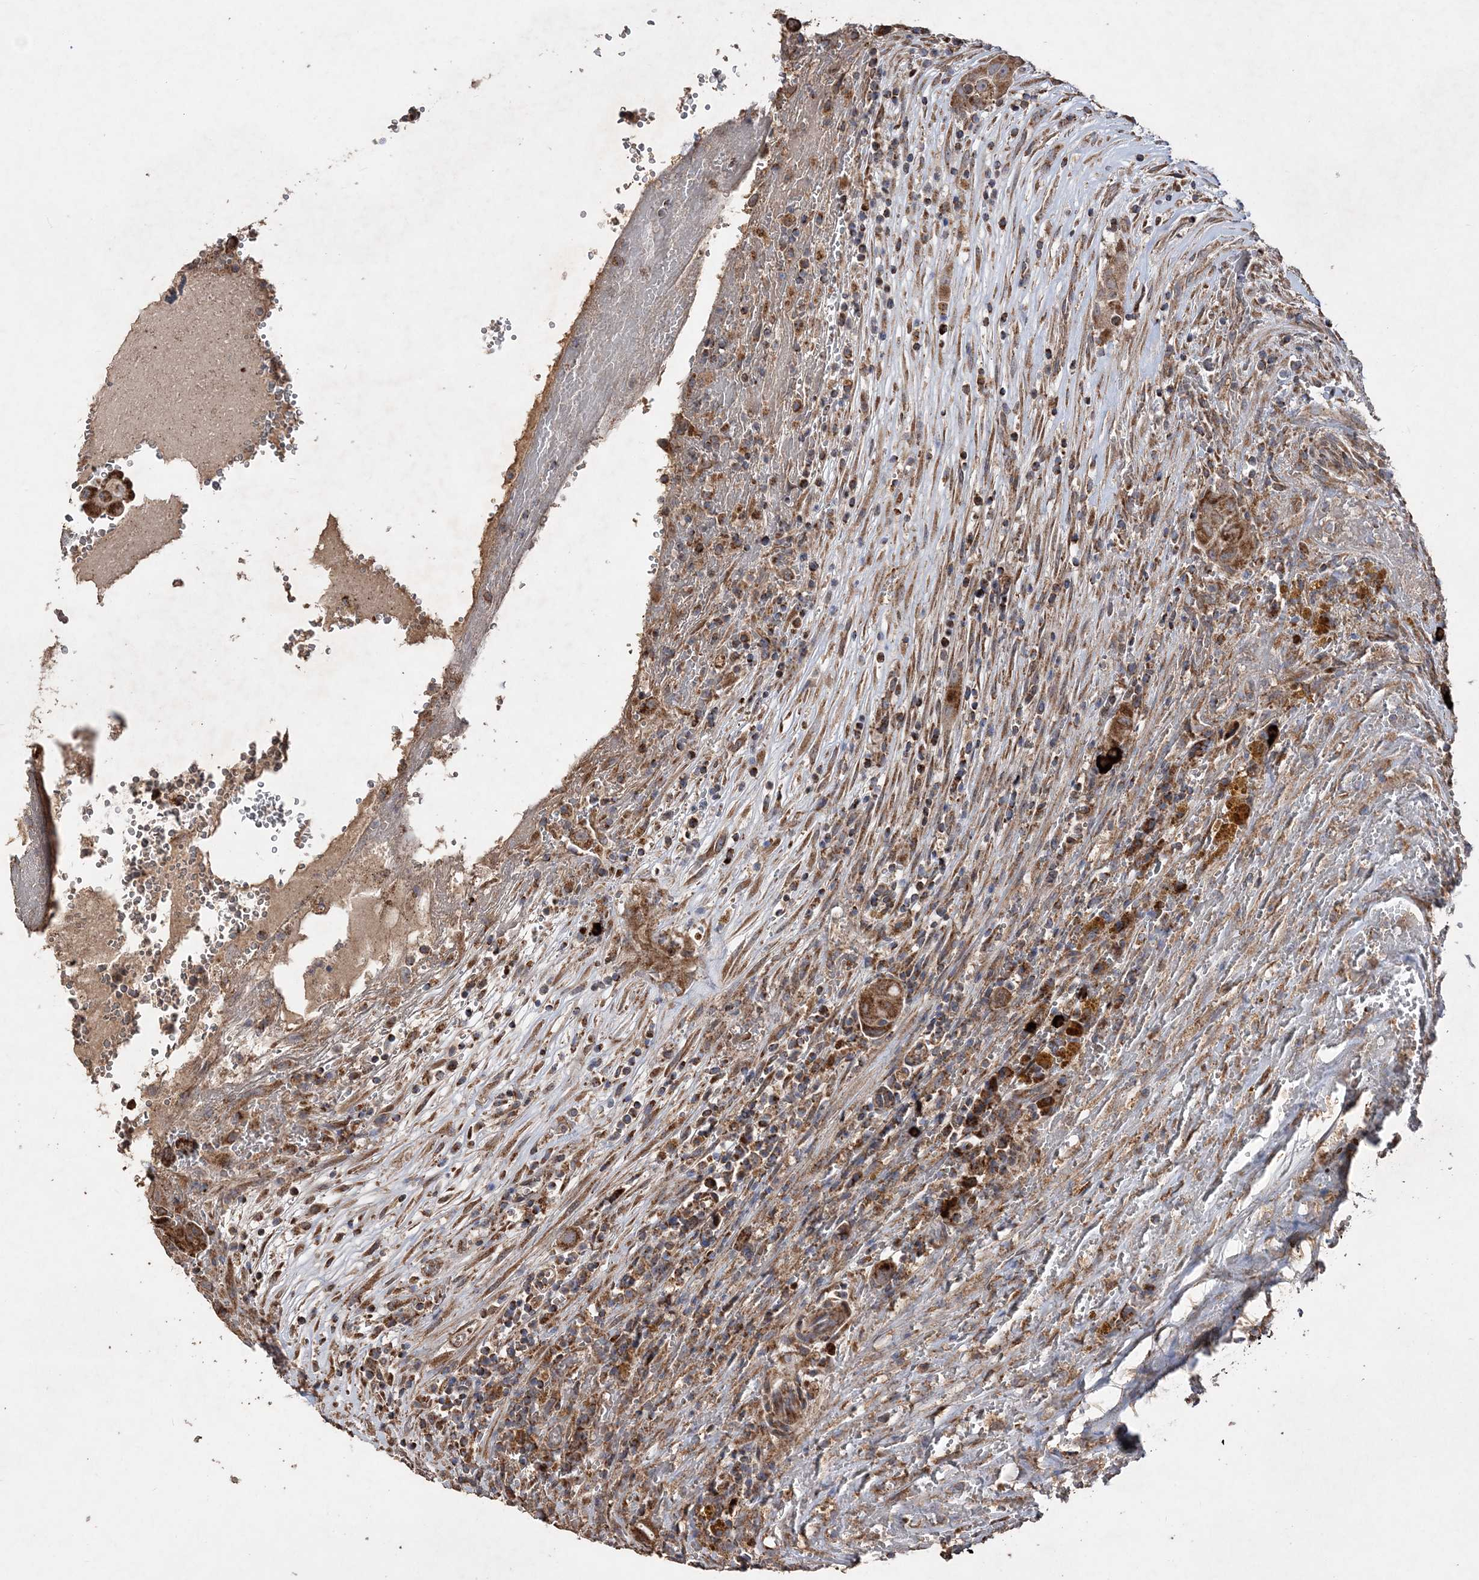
{"staining": {"intensity": "strong", "quantity": ">75%", "location": "cytoplasmic/membranous"}, "tissue": "thyroid cancer", "cell_type": "Tumor cells", "image_type": "cancer", "snomed": [{"axis": "morphology", "description": "Papillary adenocarcinoma, NOS"}, {"axis": "topography", "description": "Thyroid gland"}], "caption": "This is an image of immunohistochemistry (IHC) staining of thyroid cancer (papillary adenocarcinoma), which shows strong staining in the cytoplasmic/membranous of tumor cells.", "gene": "POC5", "patient": {"sex": "male", "age": 77}}